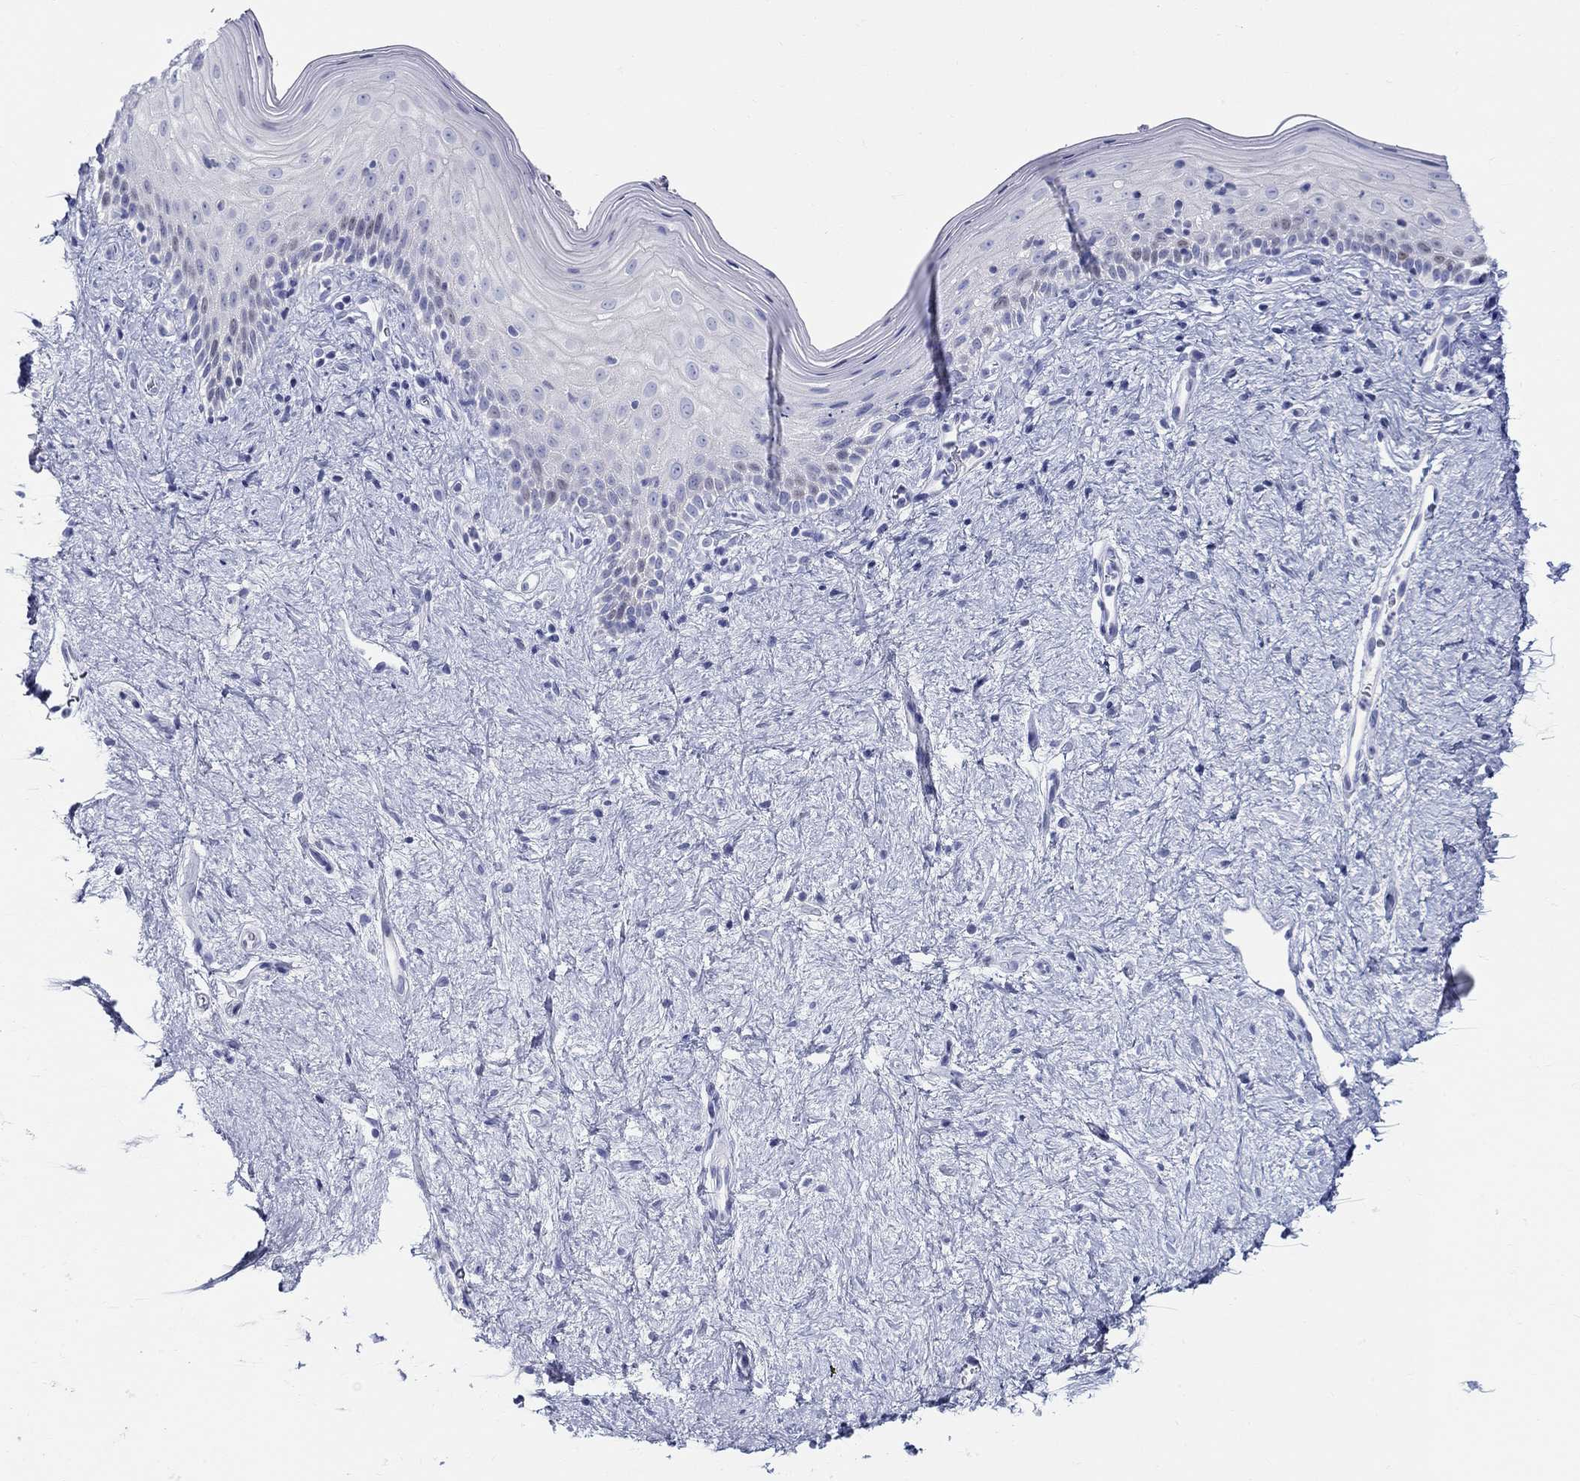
{"staining": {"intensity": "negative", "quantity": "none", "location": "none"}, "tissue": "vagina", "cell_type": "Squamous epithelial cells", "image_type": "normal", "snomed": [{"axis": "morphology", "description": "Normal tissue, NOS"}, {"axis": "topography", "description": "Vagina"}], "caption": "Immunohistochemical staining of normal human vagina demonstrates no significant expression in squamous epithelial cells. (Brightfield microscopy of DAB (3,3'-diaminobenzidine) IHC at high magnification).", "gene": "LAMP5", "patient": {"sex": "female", "age": 47}}